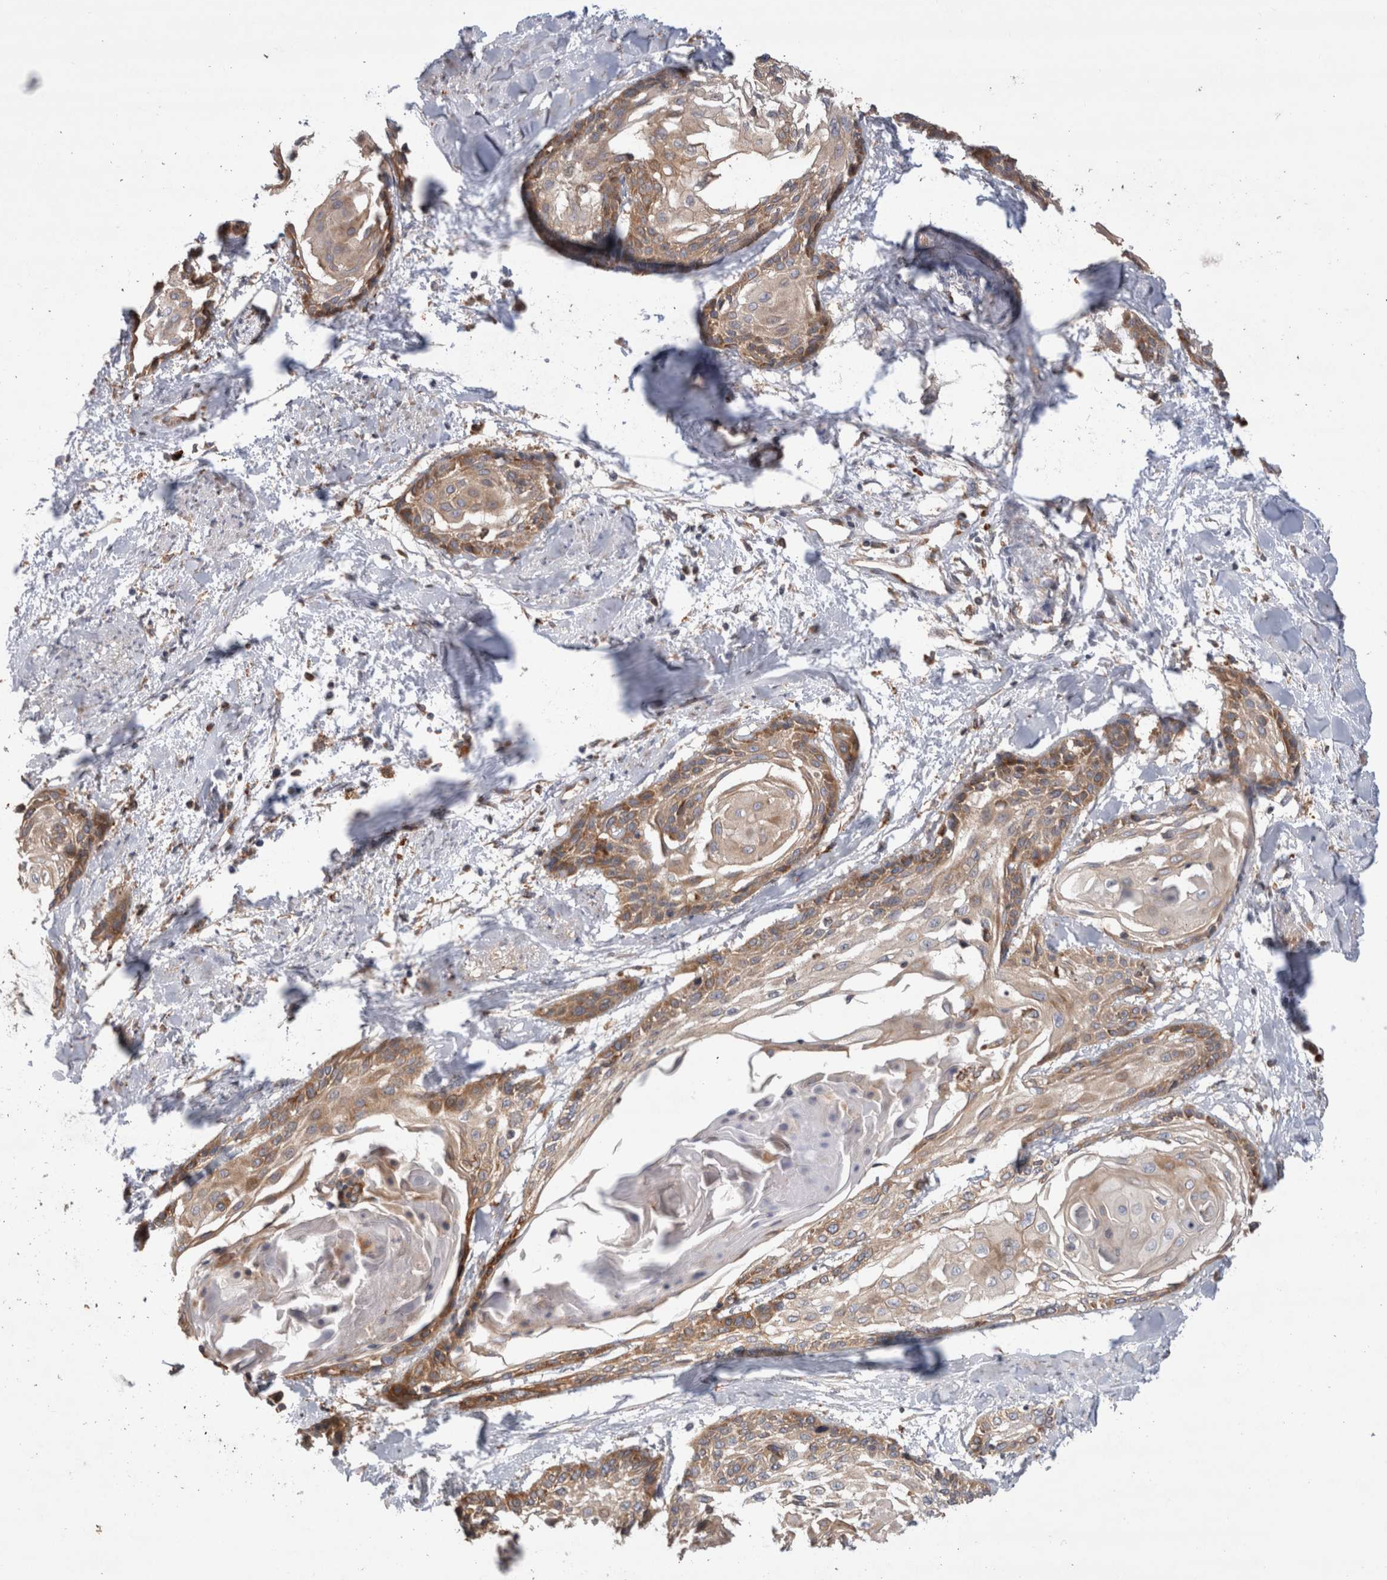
{"staining": {"intensity": "moderate", "quantity": ">75%", "location": "cytoplasmic/membranous"}, "tissue": "cervical cancer", "cell_type": "Tumor cells", "image_type": "cancer", "snomed": [{"axis": "morphology", "description": "Squamous cell carcinoma, NOS"}, {"axis": "topography", "description": "Cervix"}], "caption": "The immunohistochemical stain shows moderate cytoplasmic/membranous staining in tumor cells of squamous cell carcinoma (cervical) tissue.", "gene": "PDCD10", "patient": {"sex": "female", "age": 57}}